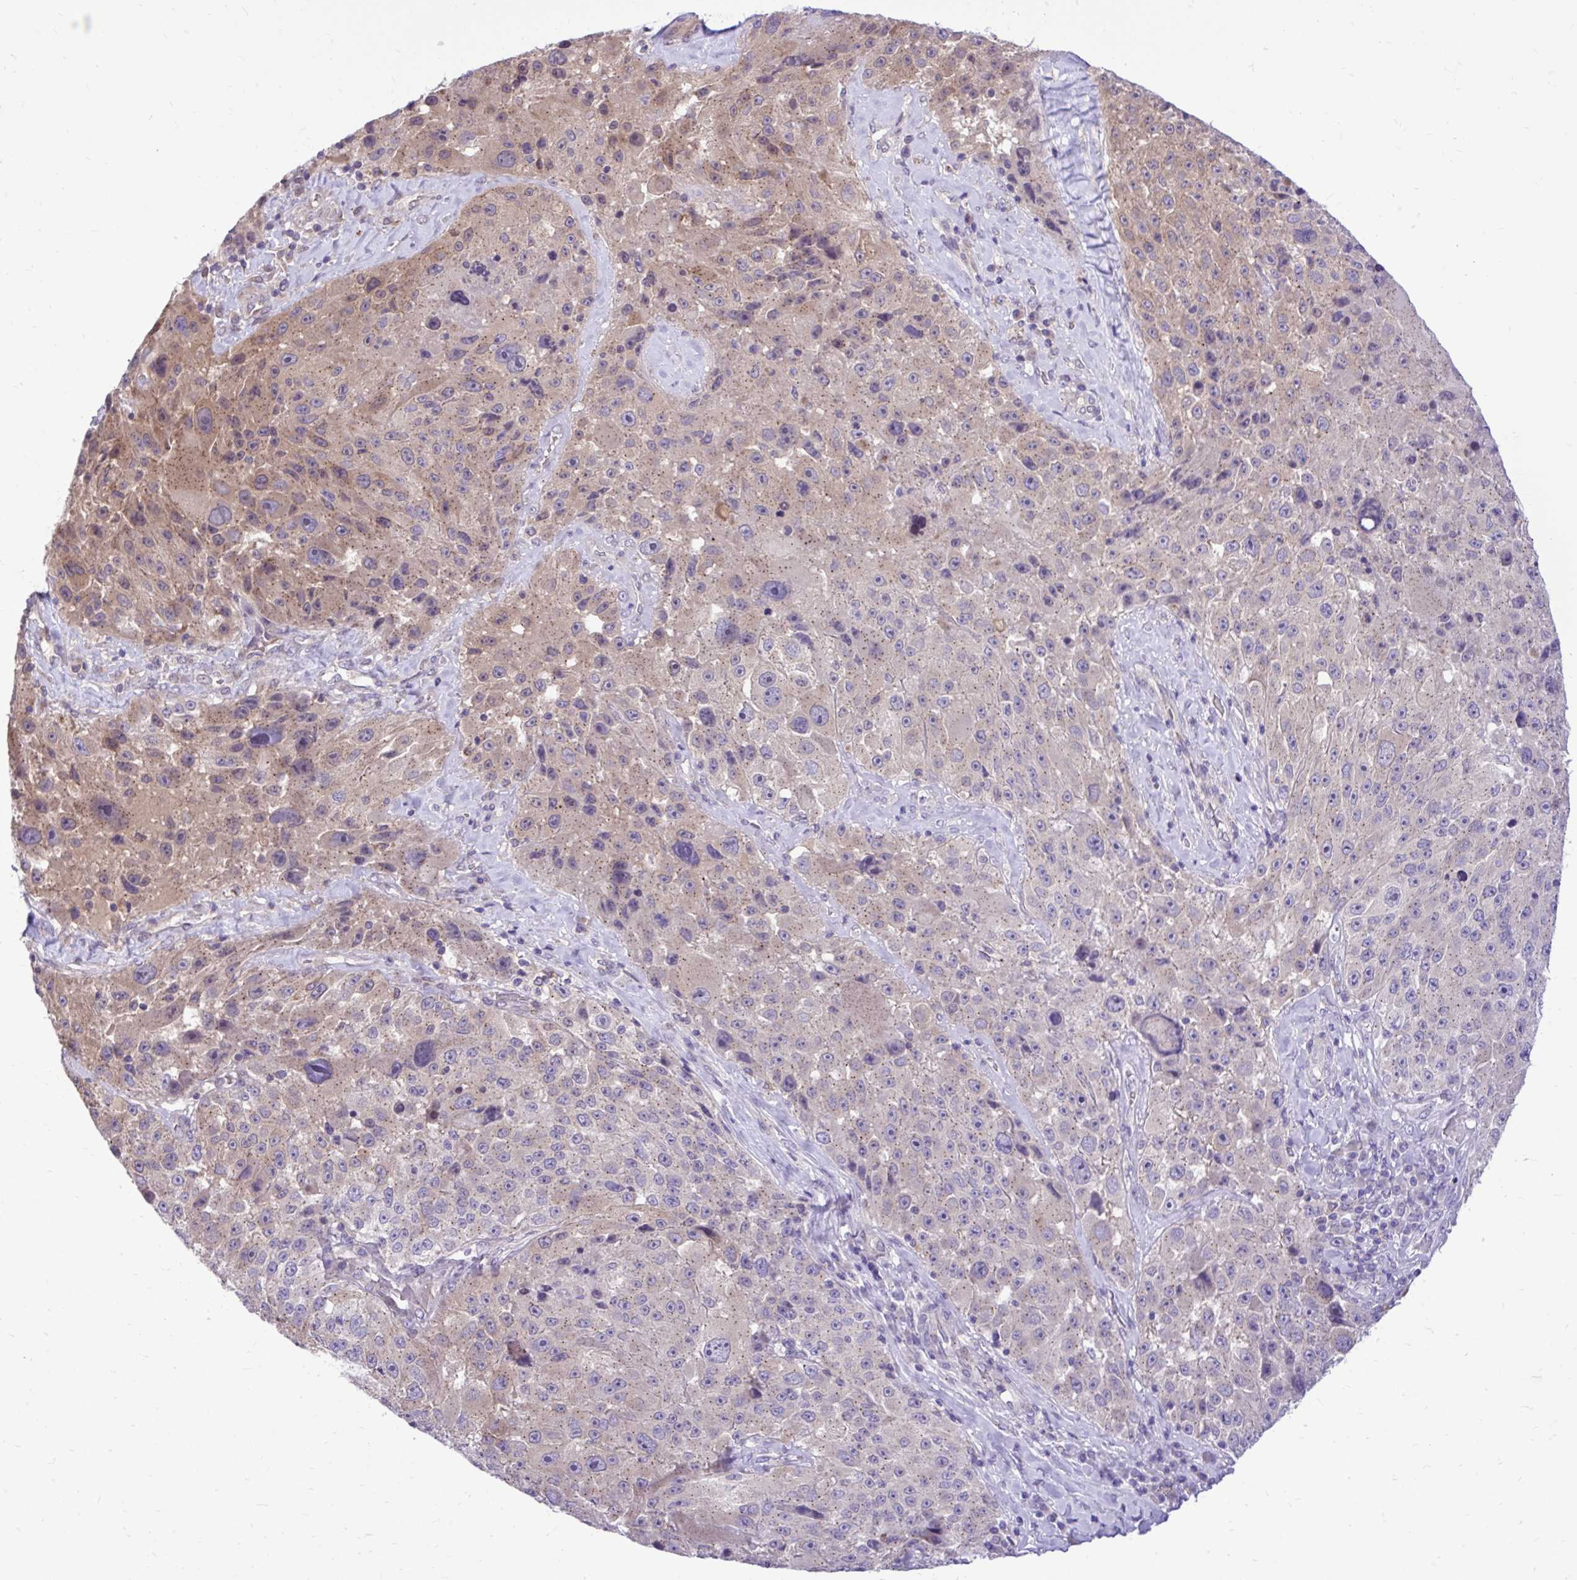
{"staining": {"intensity": "weak", "quantity": "25%-75%", "location": "cytoplasmic/membranous"}, "tissue": "melanoma", "cell_type": "Tumor cells", "image_type": "cancer", "snomed": [{"axis": "morphology", "description": "Malignant melanoma, Metastatic site"}, {"axis": "topography", "description": "Lymph node"}], "caption": "This is an image of immunohistochemistry (IHC) staining of melanoma, which shows weak positivity in the cytoplasmic/membranous of tumor cells.", "gene": "CEACAM18", "patient": {"sex": "male", "age": 62}}